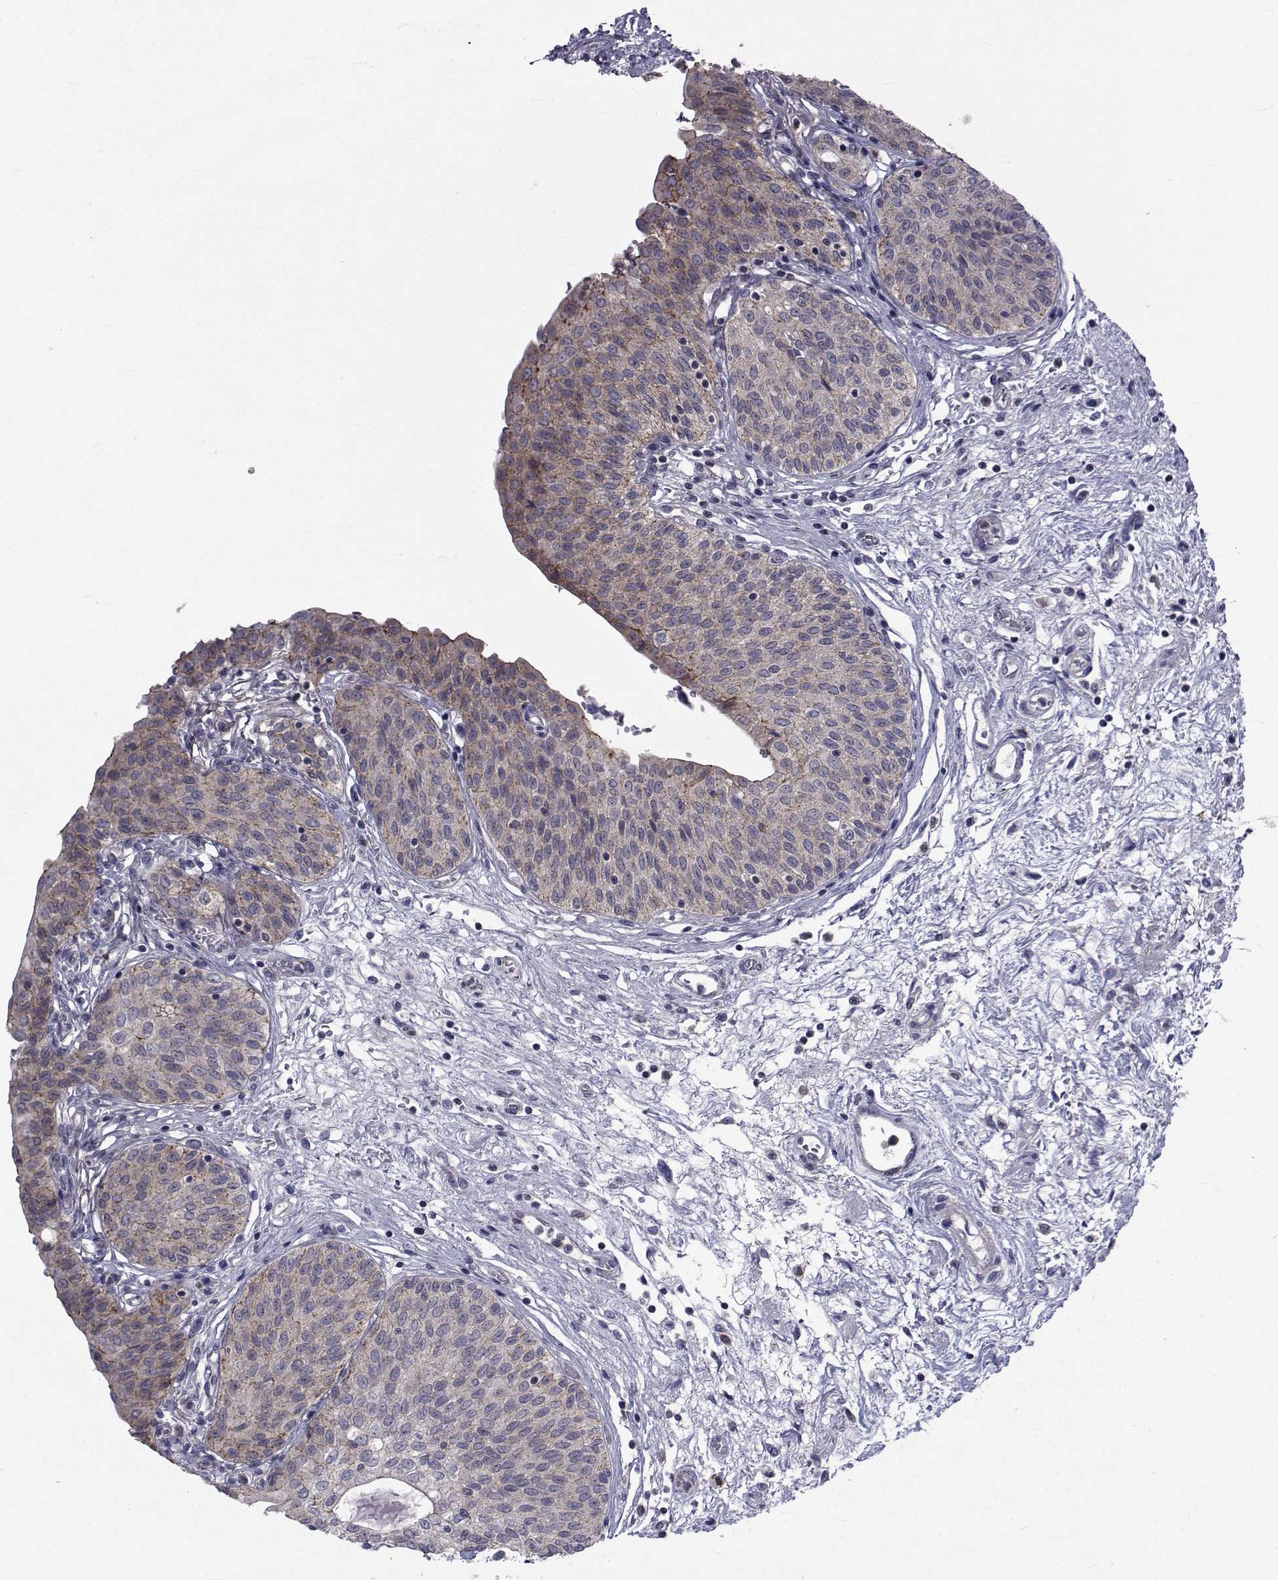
{"staining": {"intensity": "moderate", "quantity": "<25%", "location": "cytoplasmic/membranous"}, "tissue": "urinary bladder", "cell_type": "Urothelial cells", "image_type": "normal", "snomed": [{"axis": "morphology", "description": "Normal tissue, NOS"}, {"axis": "morphology", "description": "Neoplasm, malignant, NOS"}, {"axis": "topography", "description": "Urinary bladder"}], "caption": "A high-resolution image shows immunohistochemistry staining of unremarkable urinary bladder, which exhibits moderate cytoplasmic/membranous staining in about <25% of urothelial cells. The staining was performed using DAB, with brown indicating positive protein expression. Nuclei are stained blue with hematoxylin.", "gene": "SLC30A10", "patient": {"sex": "male", "age": 68}}